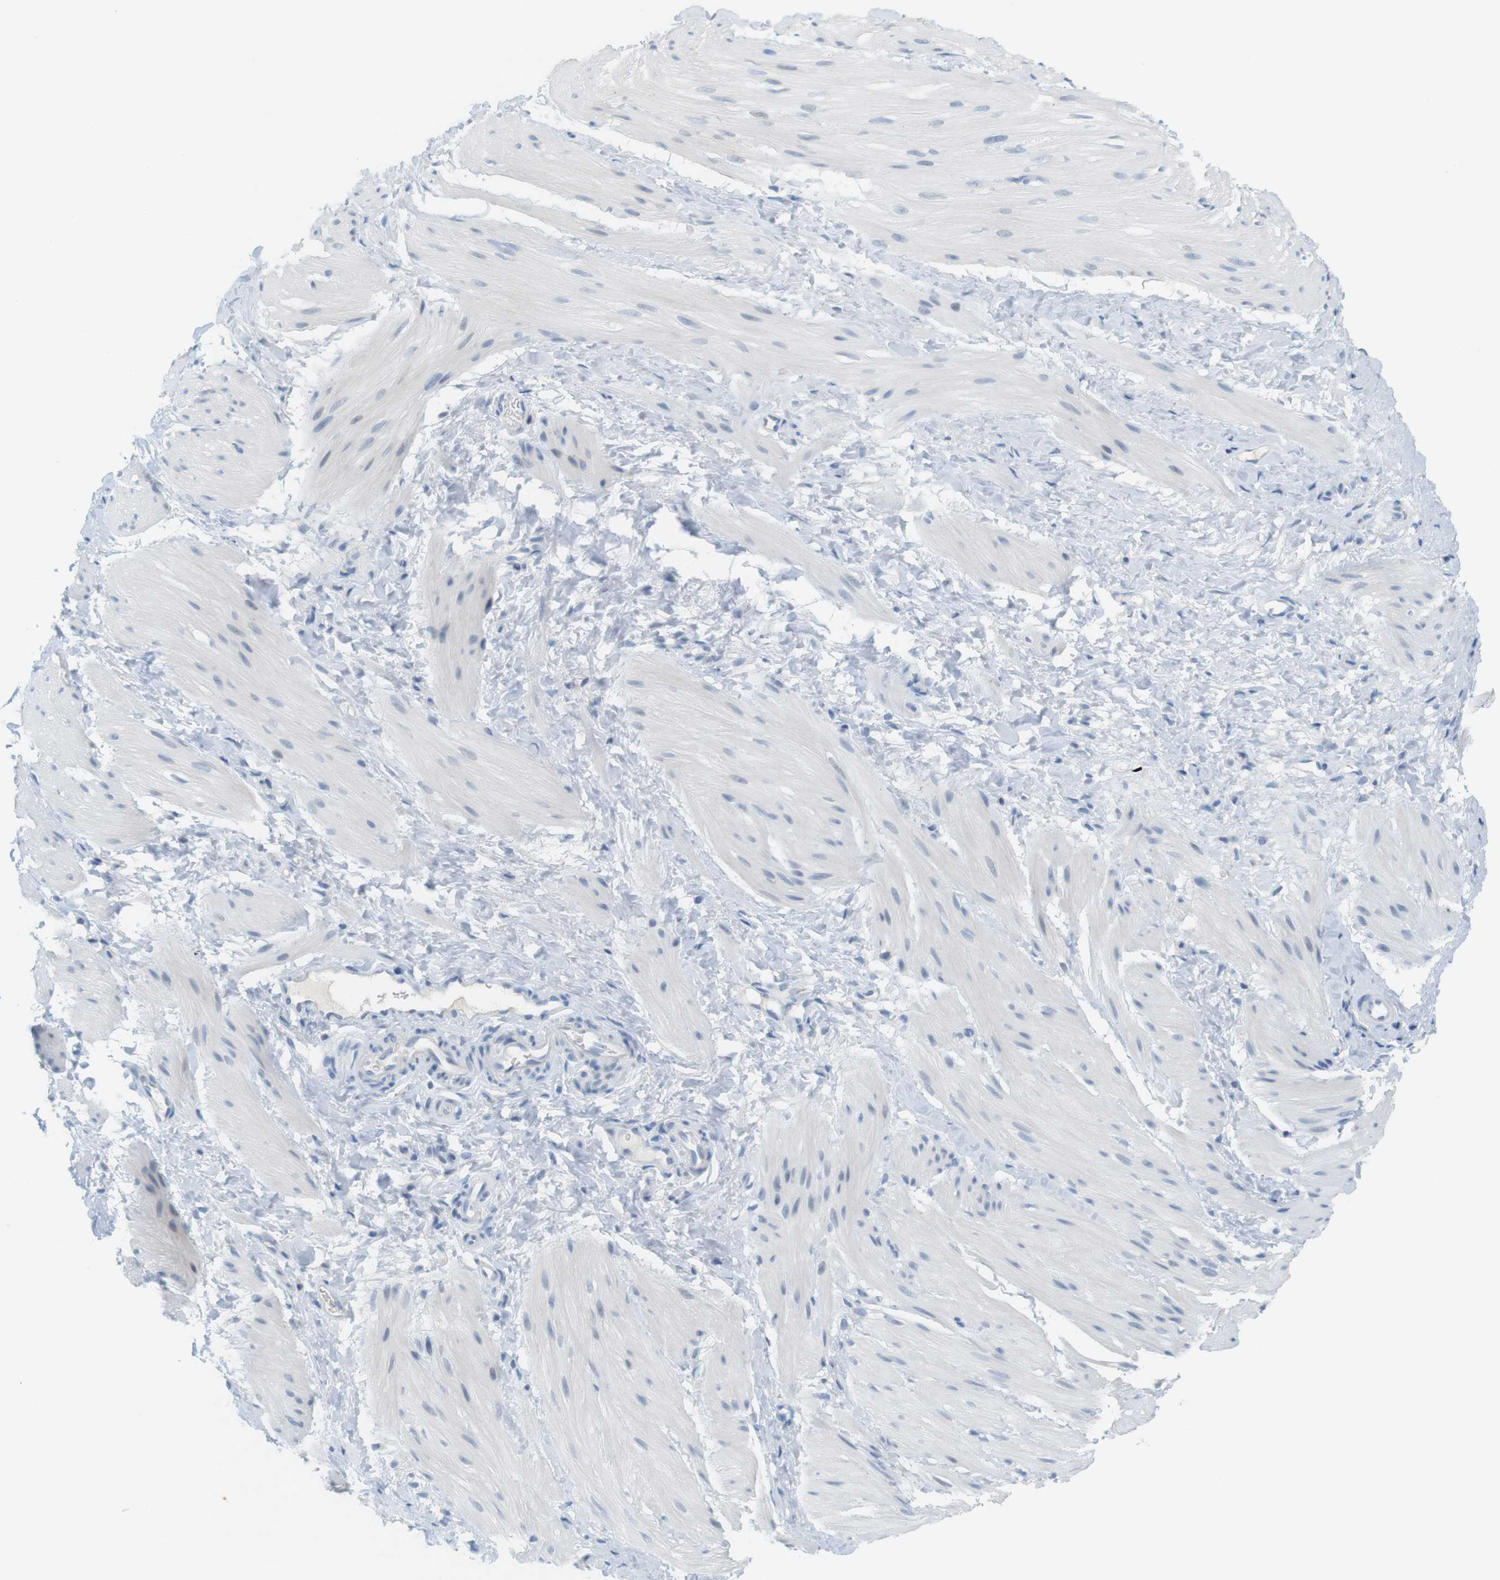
{"staining": {"intensity": "negative", "quantity": "none", "location": "none"}, "tissue": "smooth muscle", "cell_type": "Smooth muscle cells", "image_type": "normal", "snomed": [{"axis": "morphology", "description": "Normal tissue, NOS"}, {"axis": "topography", "description": "Smooth muscle"}], "caption": "DAB (3,3'-diaminobenzidine) immunohistochemical staining of unremarkable human smooth muscle exhibits no significant staining in smooth muscle cells.", "gene": "YIPF1", "patient": {"sex": "male", "age": 16}}